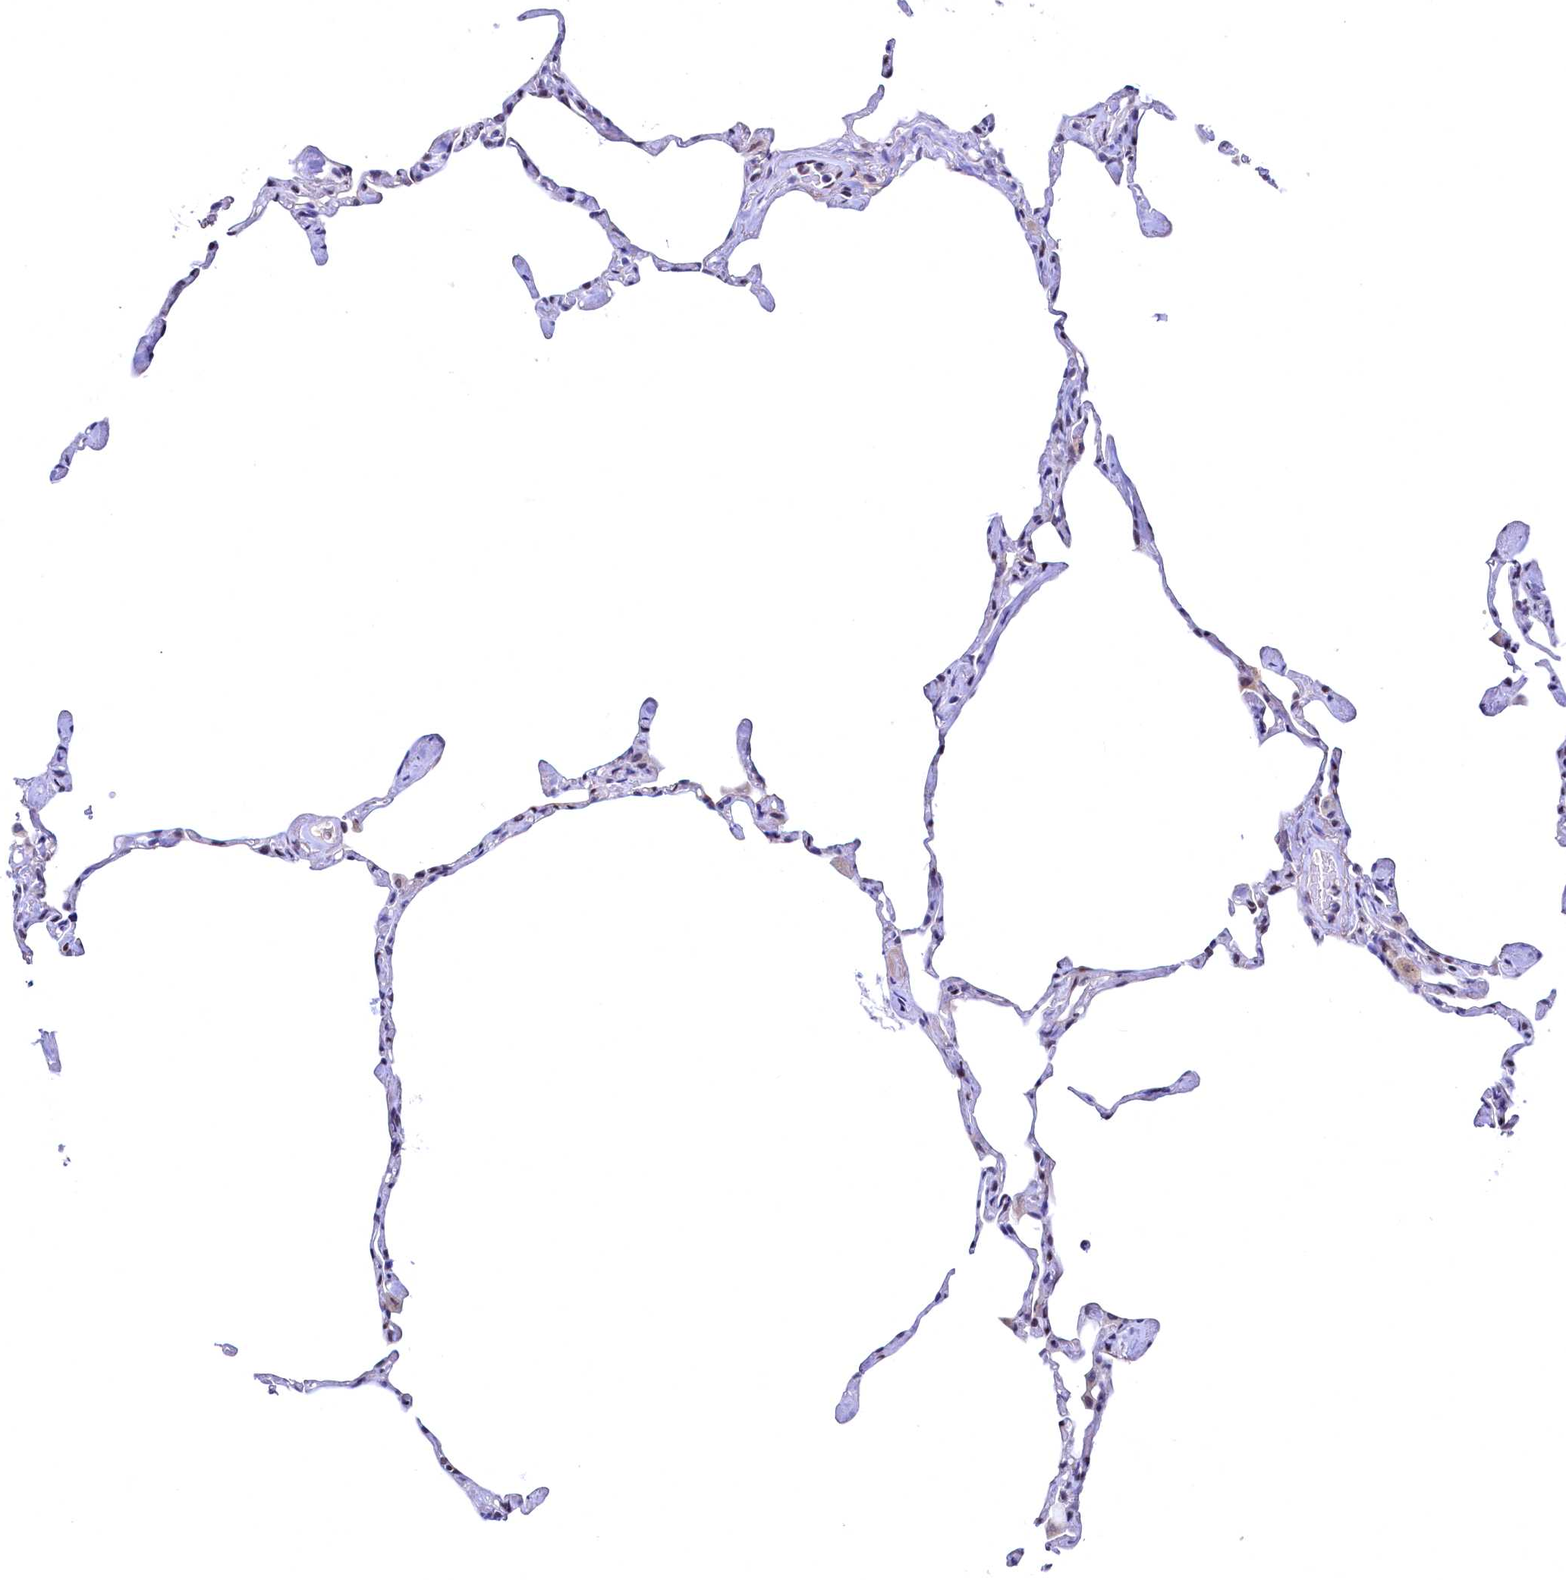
{"staining": {"intensity": "negative", "quantity": "none", "location": "none"}, "tissue": "lung", "cell_type": "Alveolar cells", "image_type": "normal", "snomed": [{"axis": "morphology", "description": "Normal tissue, NOS"}, {"axis": "topography", "description": "Lung"}], "caption": "Alveolar cells are negative for protein expression in normal human lung. (Stains: DAB immunohistochemistry (IHC) with hematoxylin counter stain, Microscopy: brightfield microscopy at high magnification).", "gene": "FLYWCH2", "patient": {"sex": "male", "age": 65}}